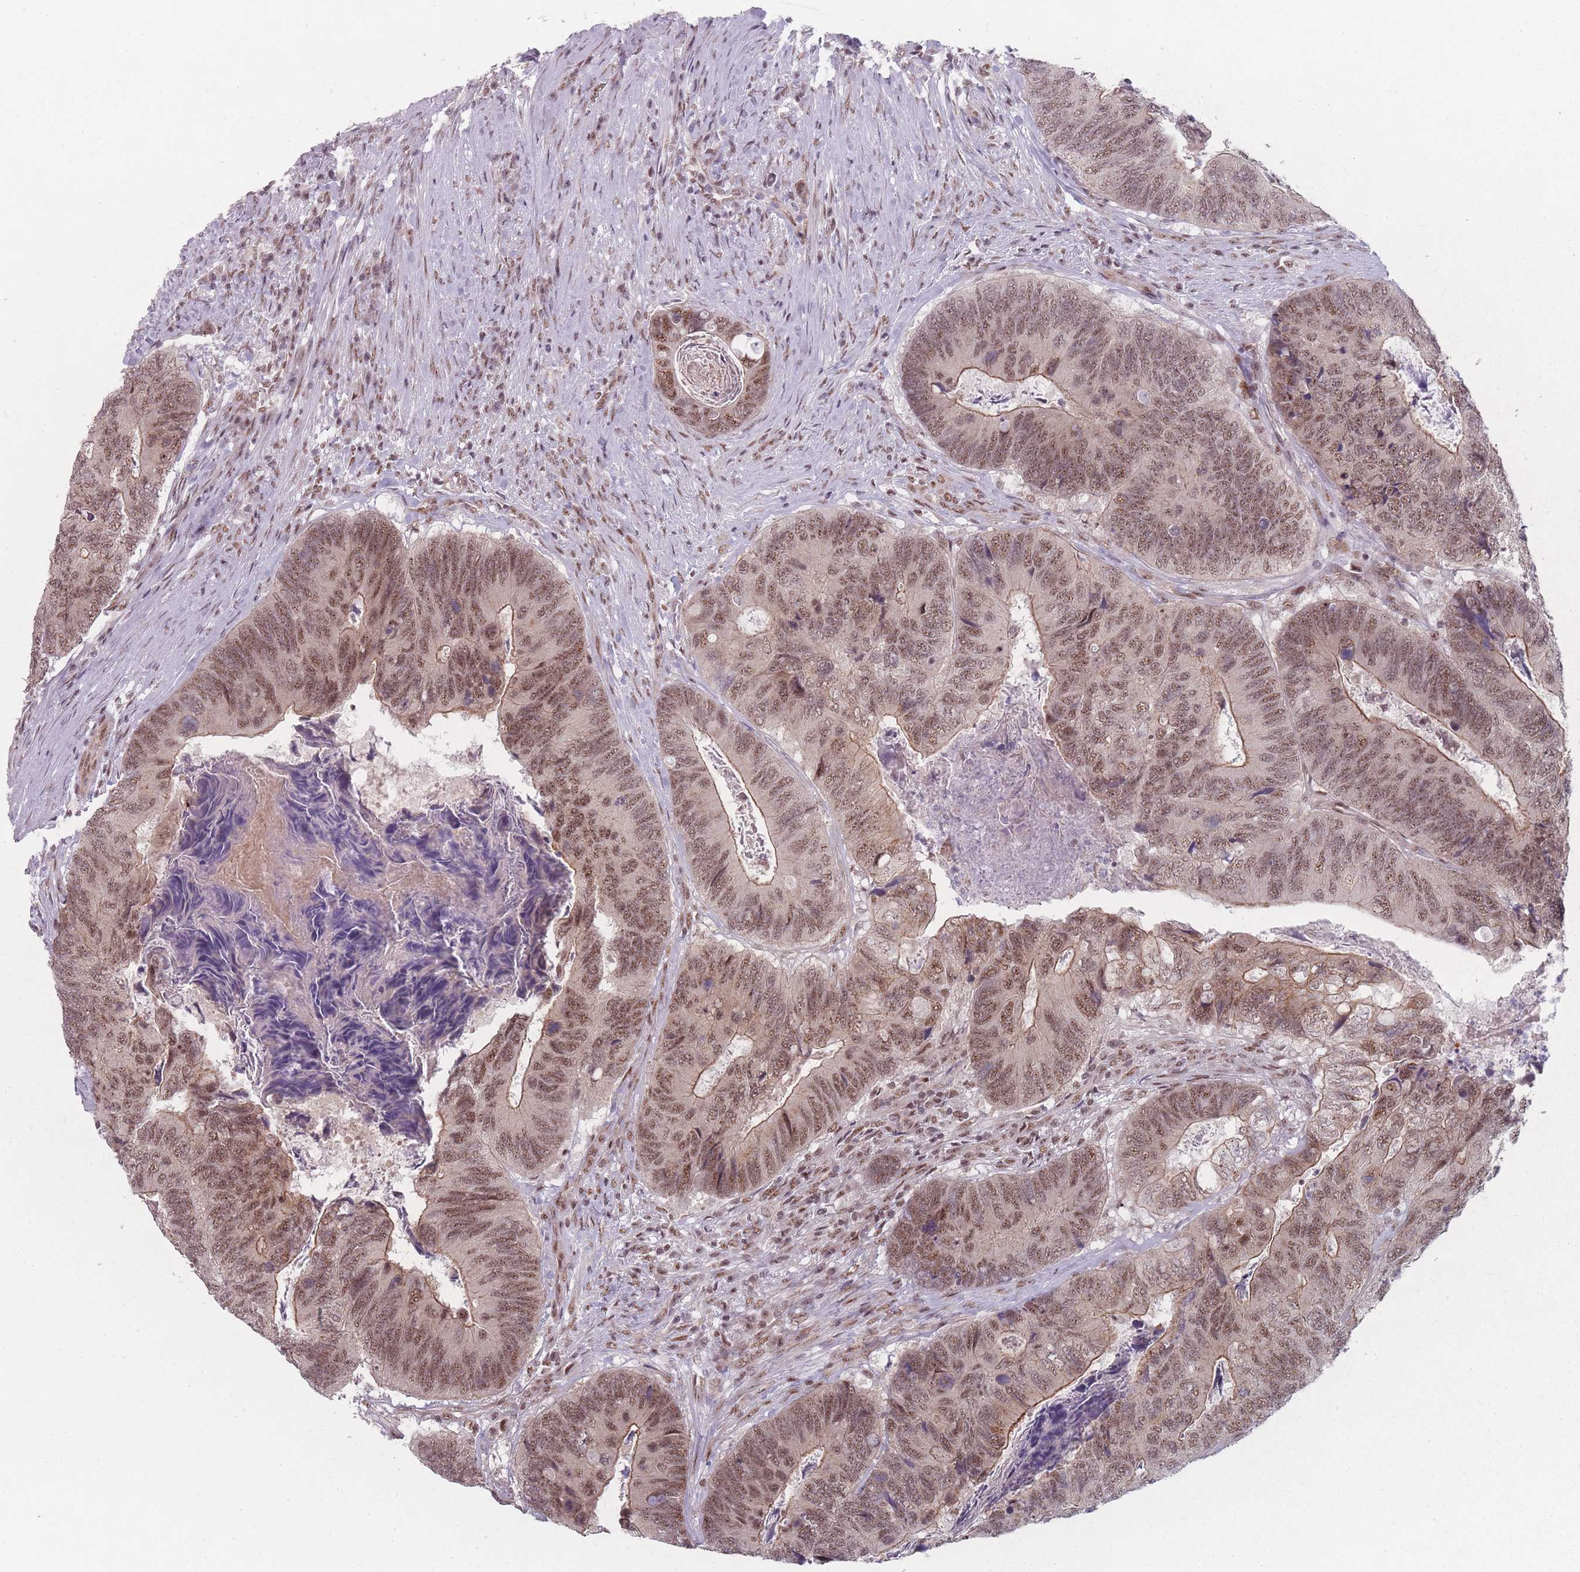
{"staining": {"intensity": "moderate", "quantity": ">75%", "location": "nuclear"}, "tissue": "colorectal cancer", "cell_type": "Tumor cells", "image_type": "cancer", "snomed": [{"axis": "morphology", "description": "Adenocarcinoma, NOS"}, {"axis": "topography", "description": "Colon"}], "caption": "Human adenocarcinoma (colorectal) stained for a protein (brown) displays moderate nuclear positive positivity in about >75% of tumor cells.", "gene": "ZC3H14", "patient": {"sex": "female", "age": 67}}